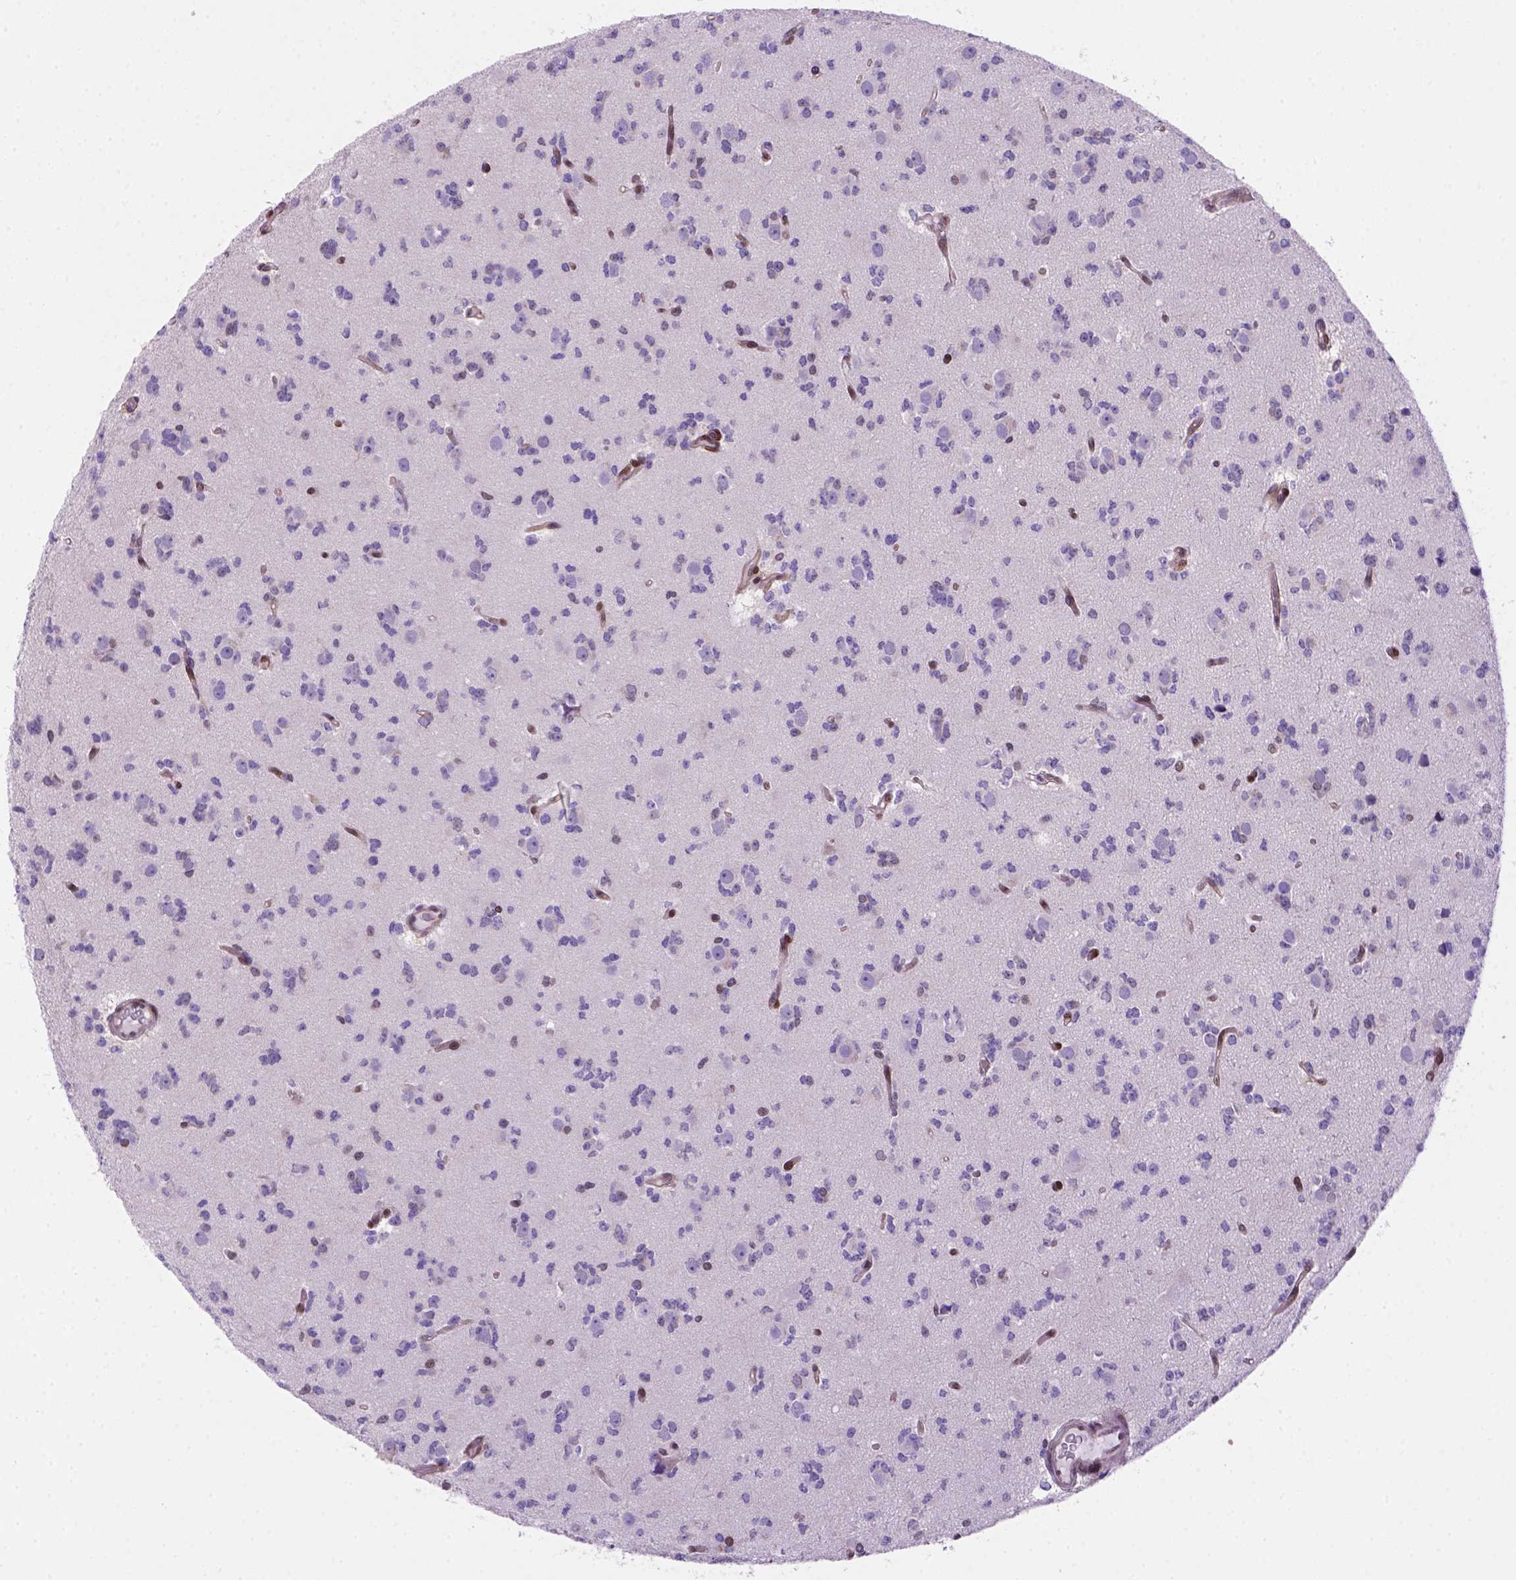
{"staining": {"intensity": "negative", "quantity": "none", "location": "none"}, "tissue": "glioma", "cell_type": "Tumor cells", "image_type": "cancer", "snomed": [{"axis": "morphology", "description": "Glioma, malignant, Low grade"}, {"axis": "topography", "description": "Brain"}], "caption": "Malignant glioma (low-grade) was stained to show a protein in brown. There is no significant positivity in tumor cells. (IHC, brightfield microscopy, high magnification).", "gene": "MGMT", "patient": {"sex": "male", "age": 27}}